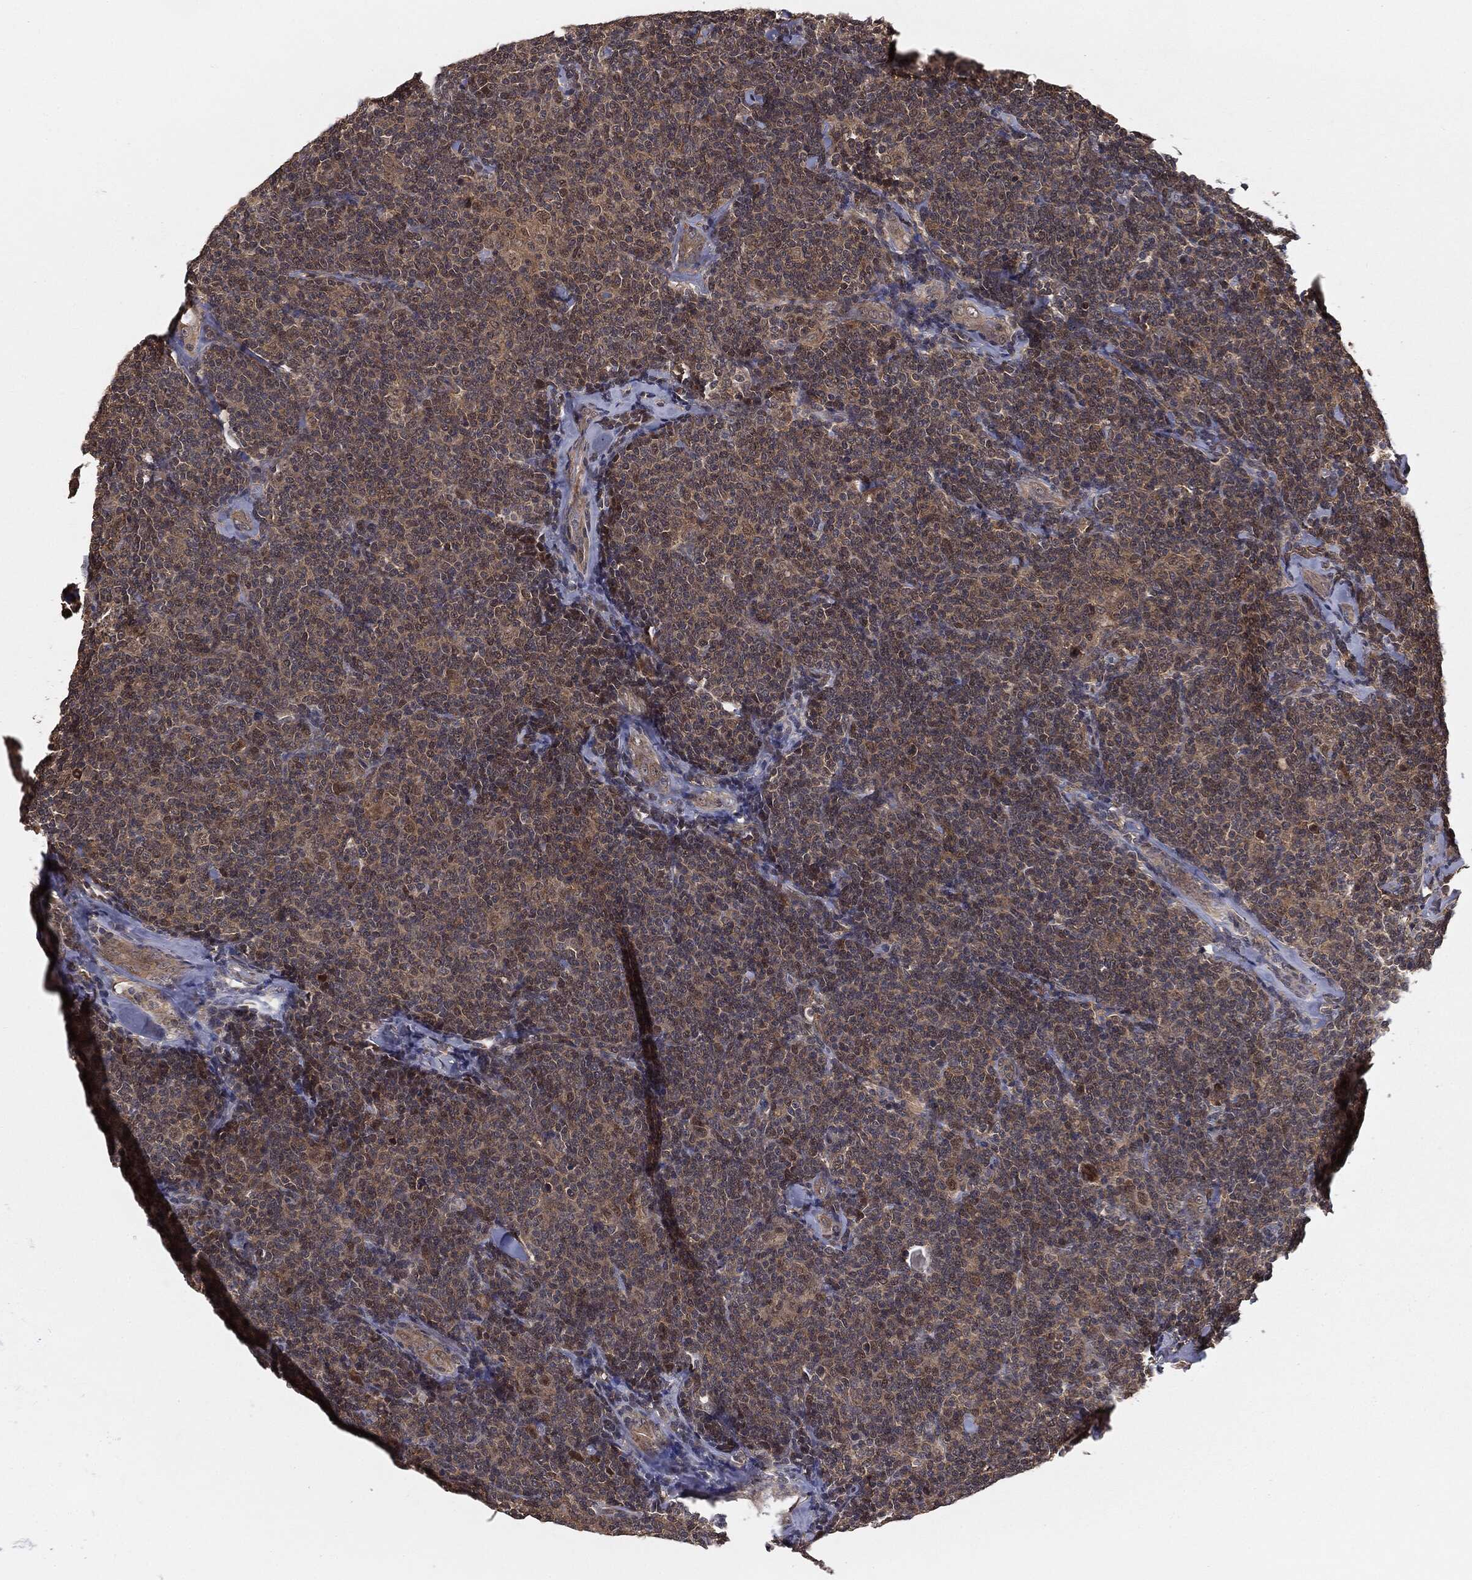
{"staining": {"intensity": "weak", "quantity": ">75%", "location": "cytoplasmic/membranous"}, "tissue": "lymphoma", "cell_type": "Tumor cells", "image_type": "cancer", "snomed": [{"axis": "morphology", "description": "Malignant lymphoma, non-Hodgkin's type, Low grade"}, {"axis": "topography", "description": "Lymph node"}], "caption": "Immunohistochemical staining of low-grade malignant lymphoma, non-Hodgkin's type demonstrates low levels of weak cytoplasmic/membranous protein expression in approximately >75% of tumor cells.", "gene": "FBXO7", "patient": {"sex": "female", "age": 56}}